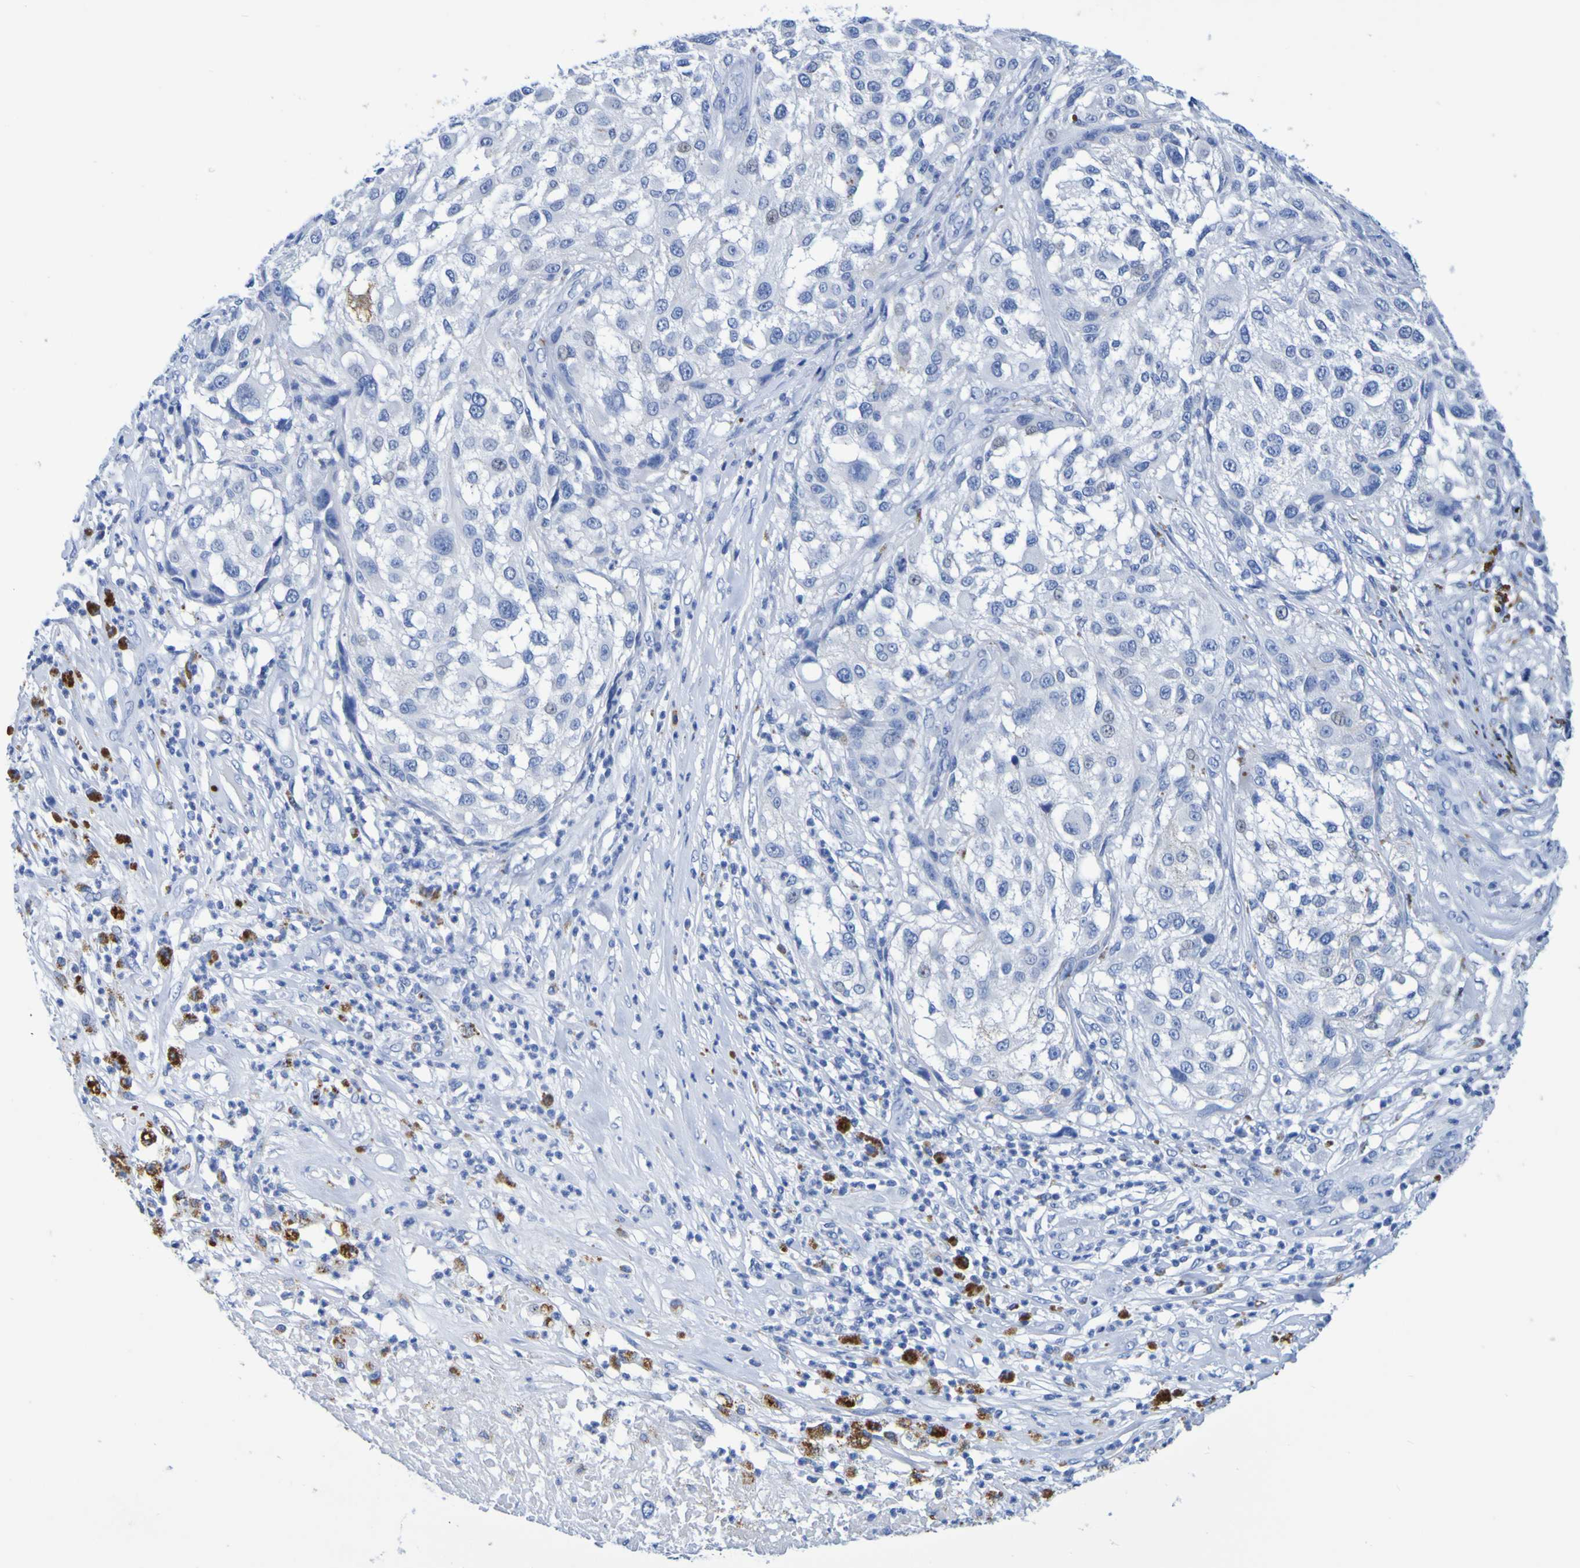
{"staining": {"intensity": "negative", "quantity": "none", "location": "none"}, "tissue": "melanoma", "cell_type": "Tumor cells", "image_type": "cancer", "snomed": [{"axis": "morphology", "description": "Necrosis, NOS"}, {"axis": "morphology", "description": "Malignant melanoma, NOS"}, {"axis": "topography", "description": "Skin"}], "caption": "Tumor cells are negative for brown protein staining in malignant melanoma.", "gene": "DPEP1", "patient": {"sex": "female", "age": 87}}